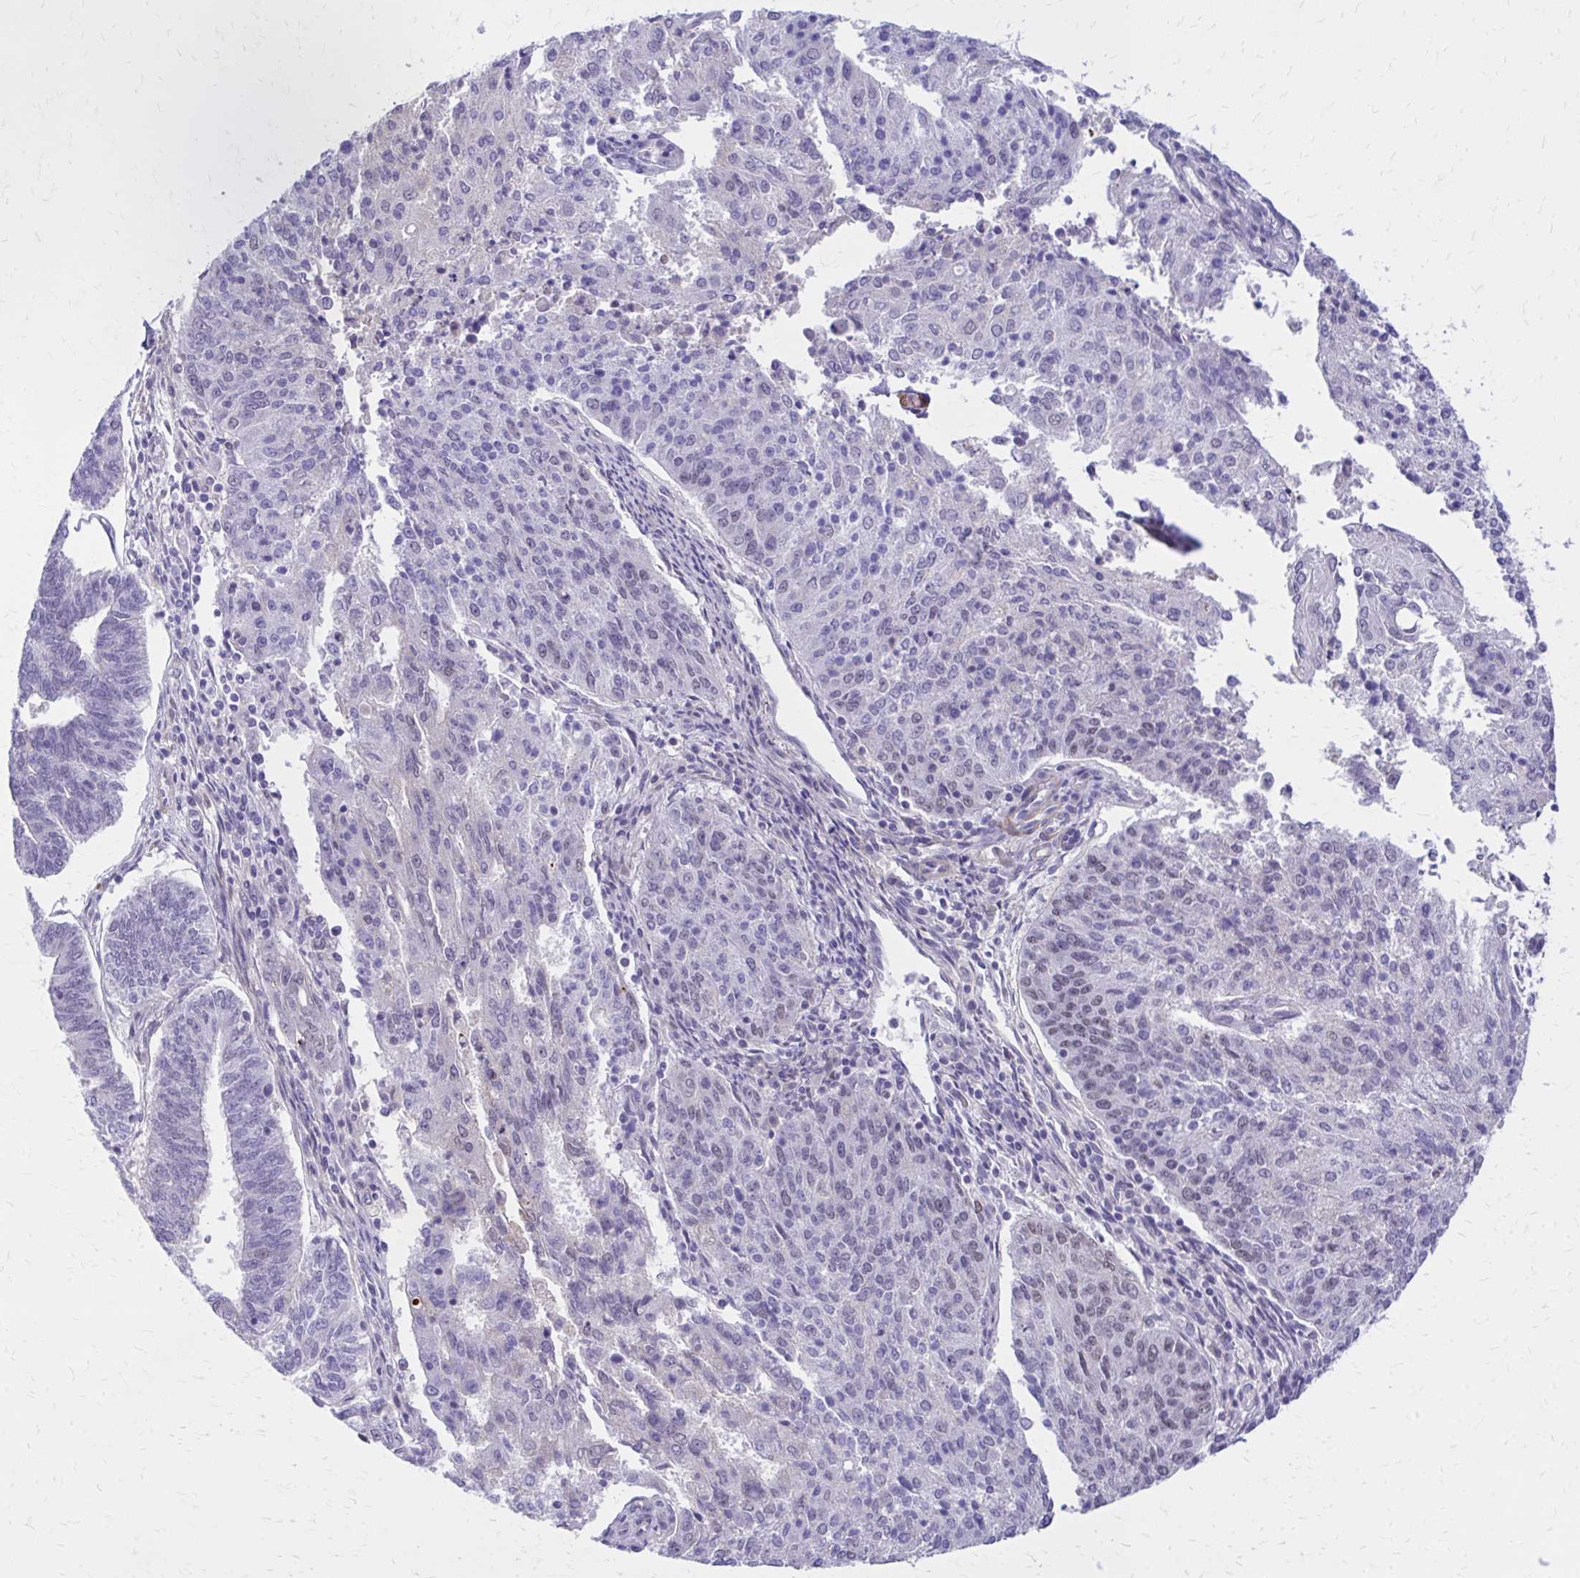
{"staining": {"intensity": "weak", "quantity": "<25%", "location": "nuclear"}, "tissue": "endometrial cancer", "cell_type": "Tumor cells", "image_type": "cancer", "snomed": [{"axis": "morphology", "description": "Adenocarcinoma, NOS"}, {"axis": "topography", "description": "Endometrium"}], "caption": "The IHC photomicrograph has no significant positivity in tumor cells of endometrial cancer tissue.", "gene": "ZBTB25", "patient": {"sex": "female", "age": 82}}